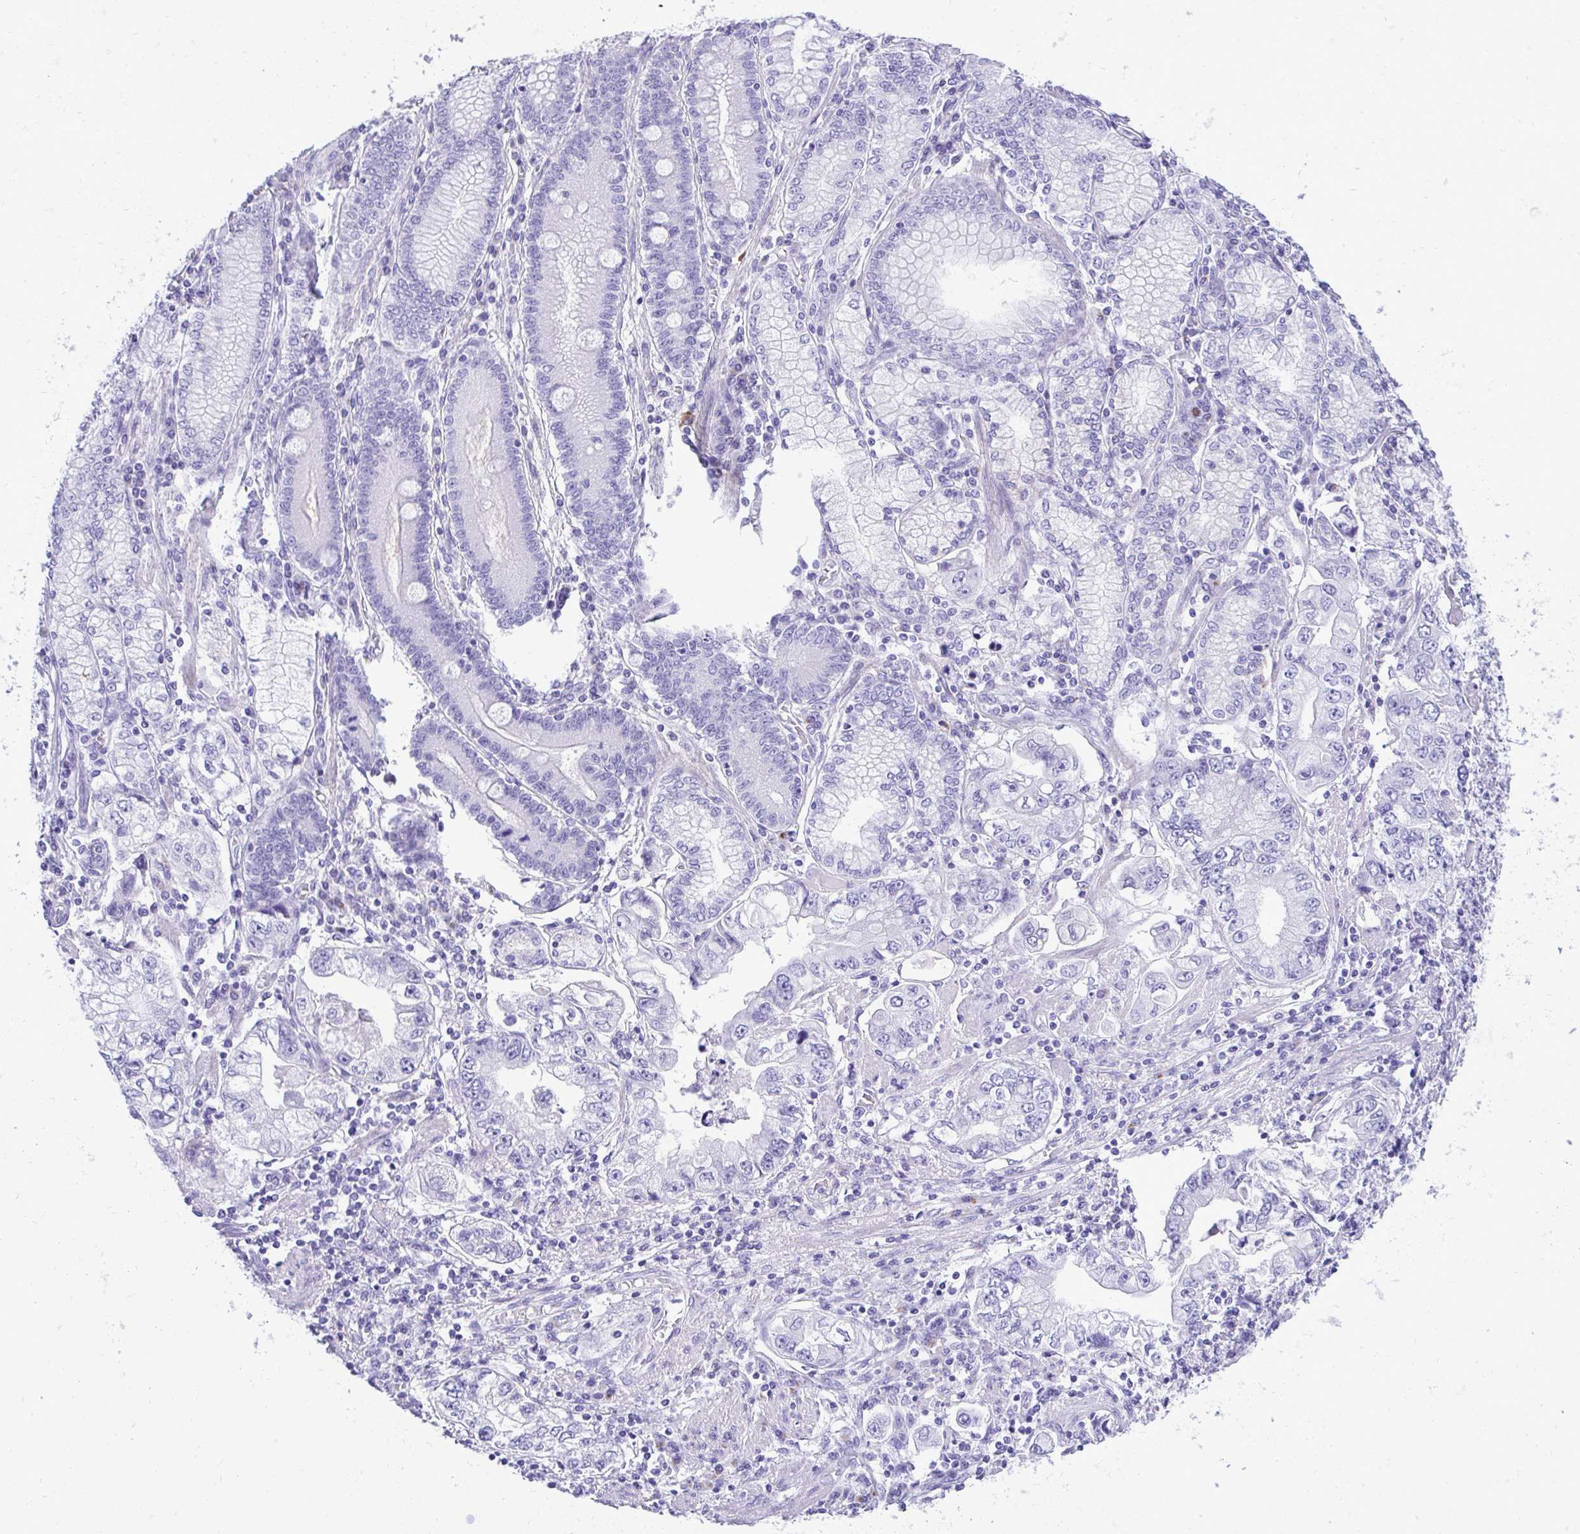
{"staining": {"intensity": "negative", "quantity": "none", "location": "none"}, "tissue": "stomach cancer", "cell_type": "Tumor cells", "image_type": "cancer", "snomed": [{"axis": "morphology", "description": "Adenocarcinoma, NOS"}, {"axis": "topography", "description": "Stomach, lower"}], "caption": "DAB immunohistochemical staining of human stomach cancer exhibits no significant positivity in tumor cells.", "gene": "ANKDD1B", "patient": {"sex": "female", "age": 93}}